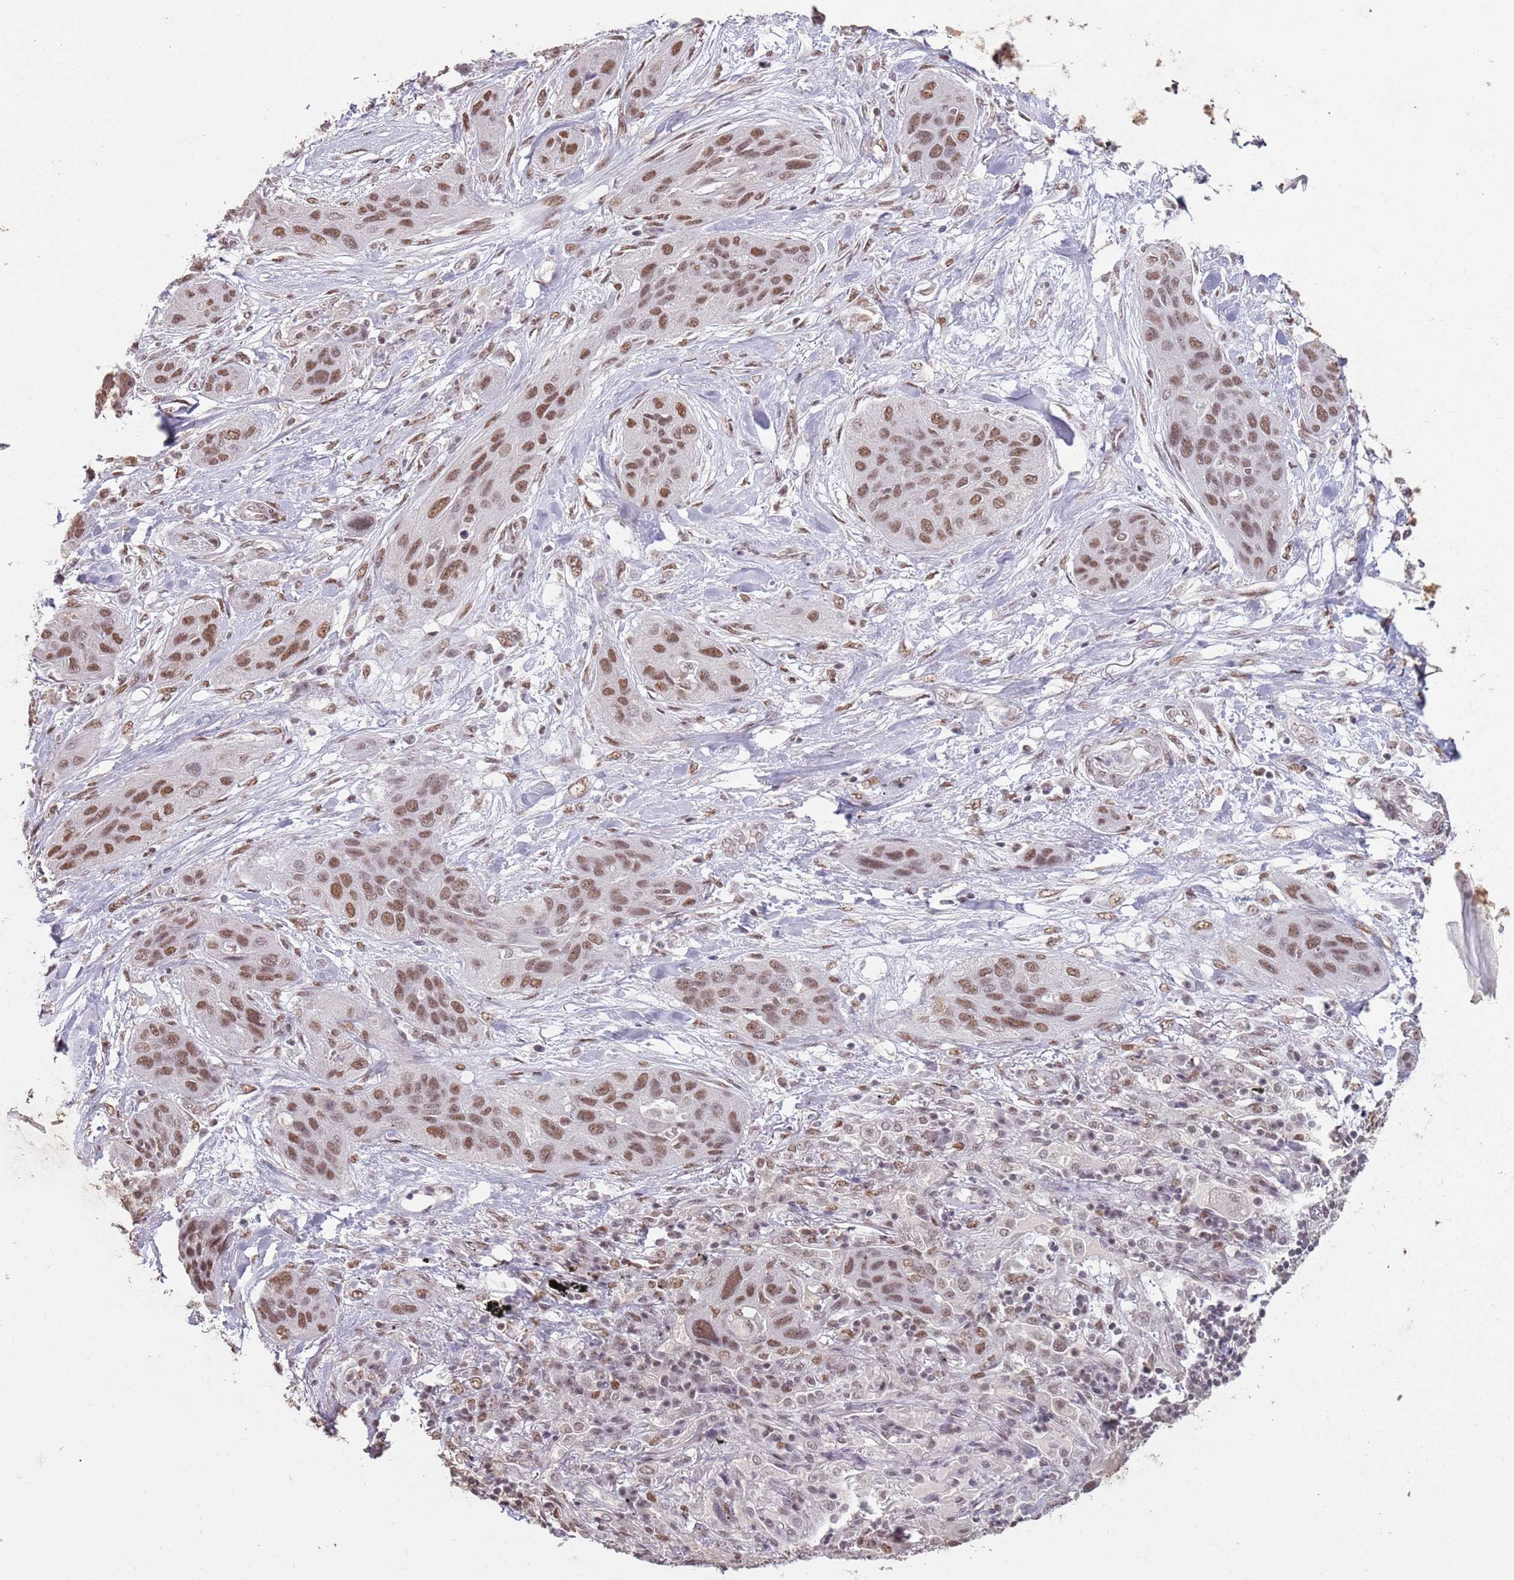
{"staining": {"intensity": "moderate", "quantity": ">75%", "location": "nuclear"}, "tissue": "lung cancer", "cell_type": "Tumor cells", "image_type": "cancer", "snomed": [{"axis": "morphology", "description": "Squamous cell carcinoma, NOS"}, {"axis": "topography", "description": "Lung"}], "caption": "The image shows immunohistochemical staining of lung cancer. There is moderate nuclear staining is identified in approximately >75% of tumor cells. (Stains: DAB (3,3'-diaminobenzidine) in brown, nuclei in blue, Microscopy: brightfield microscopy at high magnification).", "gene": "ARL14EP", "patient": {"sex": "female", "age": 70}}